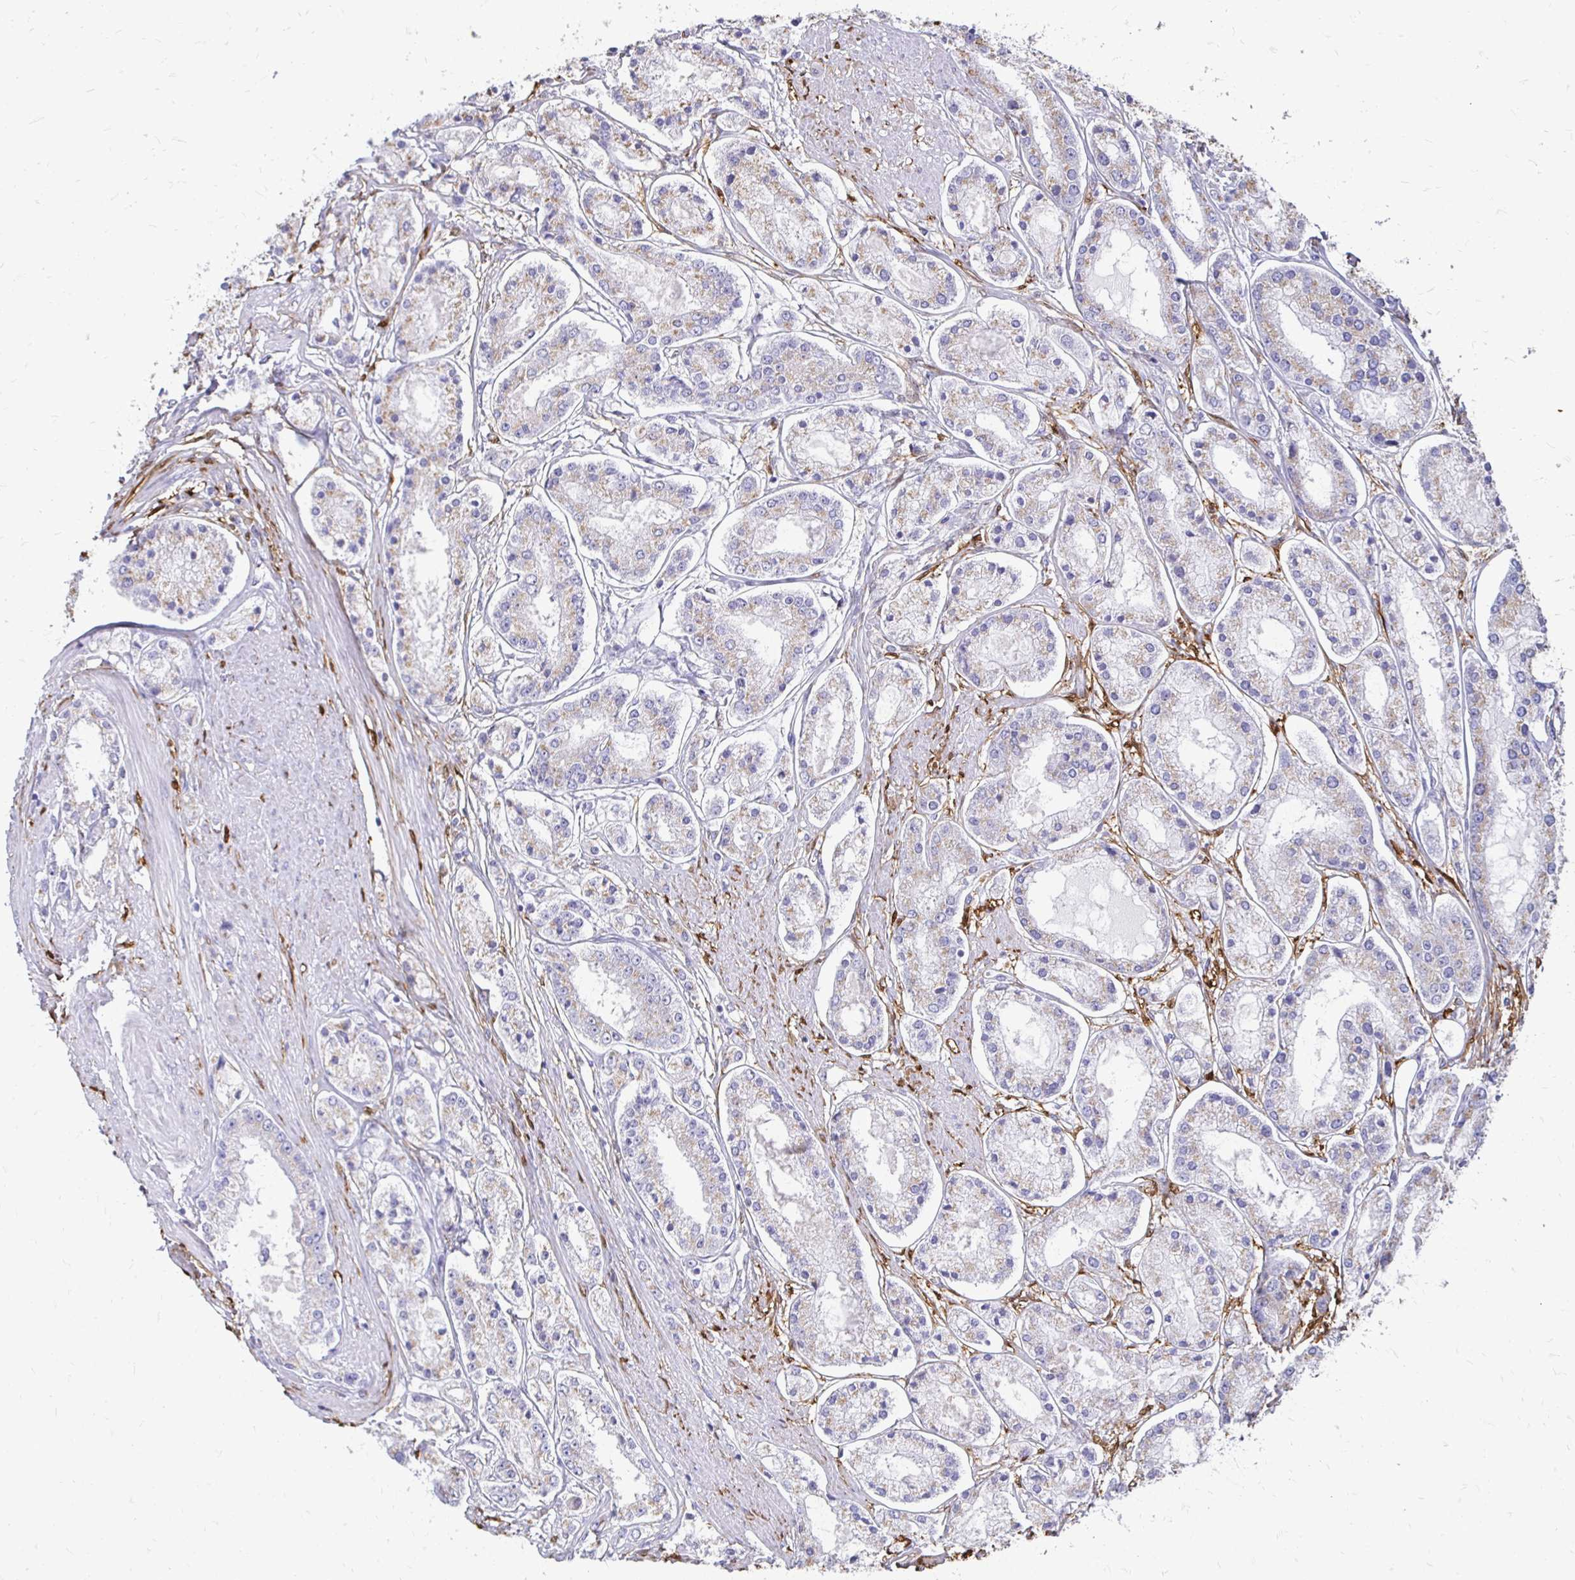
{"staining": {"intensity": "weak", "quantity": "25%-75%", "location": "cytoplasmic/membranous"}, "tissue": "prostate cancer", "cell_type": "Tumor cells", "image_type": "cancer", "snomed": [{"axis": "morphology", "description": "Adenocarcinoma, High grade"}, {"axis": "topography", "description": "Prostate"}], "caption": "Immunohistochemistry (IHC) staining of high-grade adenocarcinoma (prostate), which shows low levels of weak cytoplasmic/membranous staining in about 25%-75% of tumor cells indicating weak cytoplasmic/membranous protein positivity. The staining was performed using DAB (brown) for protein detection and nuclei were counterstained in hematoxylin (blue).", "gene": "PAGE4", "patient": {"sex": "male", "age": 66}}